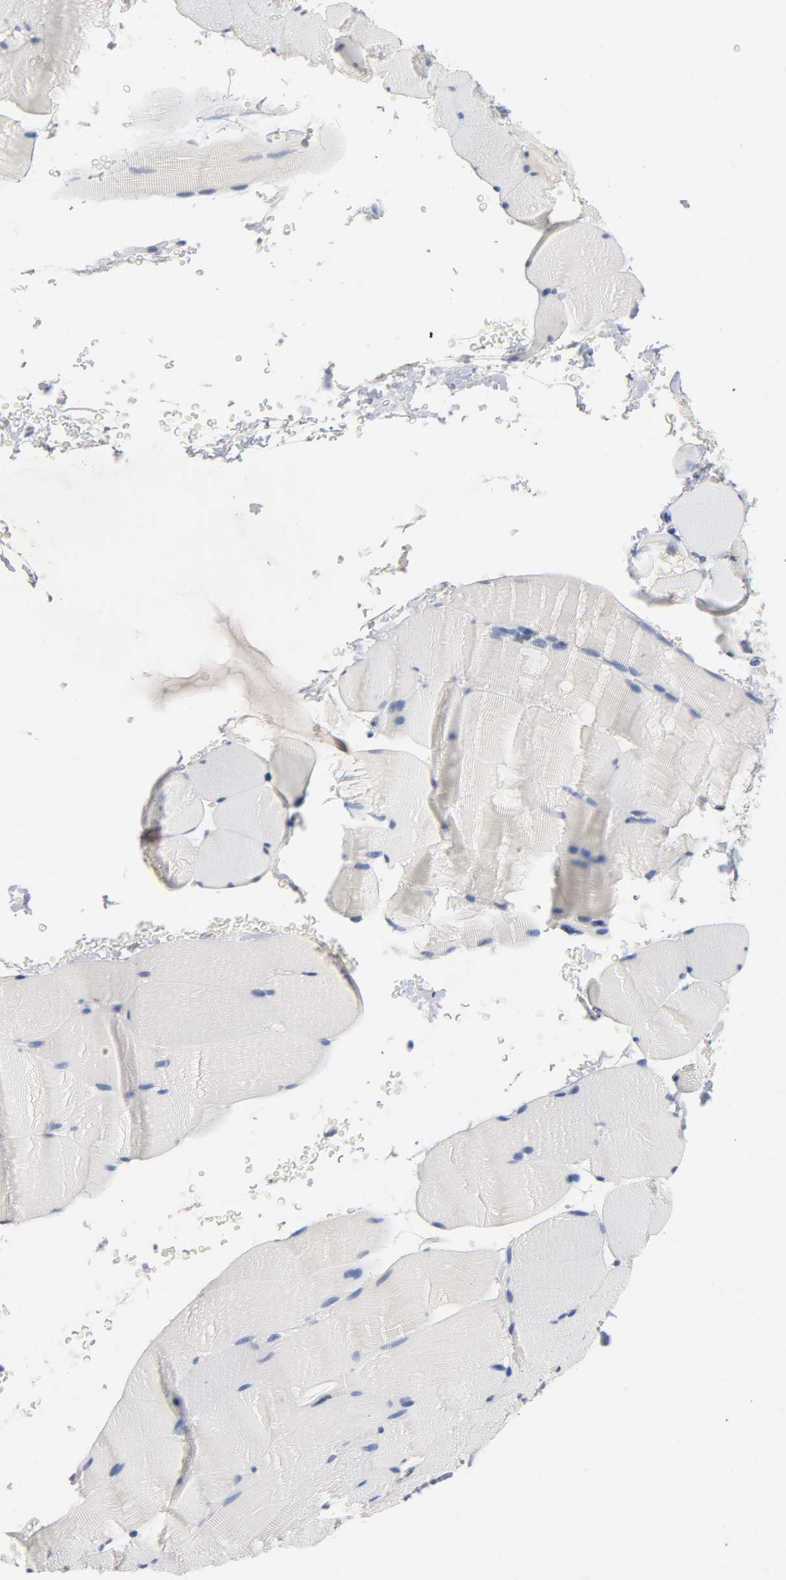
{"staining": {"intensity": "negative", "quantity": "none", "location": "none"}, "tissue": "skeletal muscle", "cell_type": "Myocytes", "image_type": "normal", "snomed": [{"axis": "morphology", "description": "Normal tissue, NOS"}, {"axis": "topography", "description": "Skeletal muscle"}], "caption": "Myocytes are negative for protein expression in unremarkable human skeletal muscle. The staining is performed using DAB brown chromogen with nuclei counter-stained in using hematoxylin.", "gene": "ZCCHC13", "patient": {"sex": "male", "age": 62}}